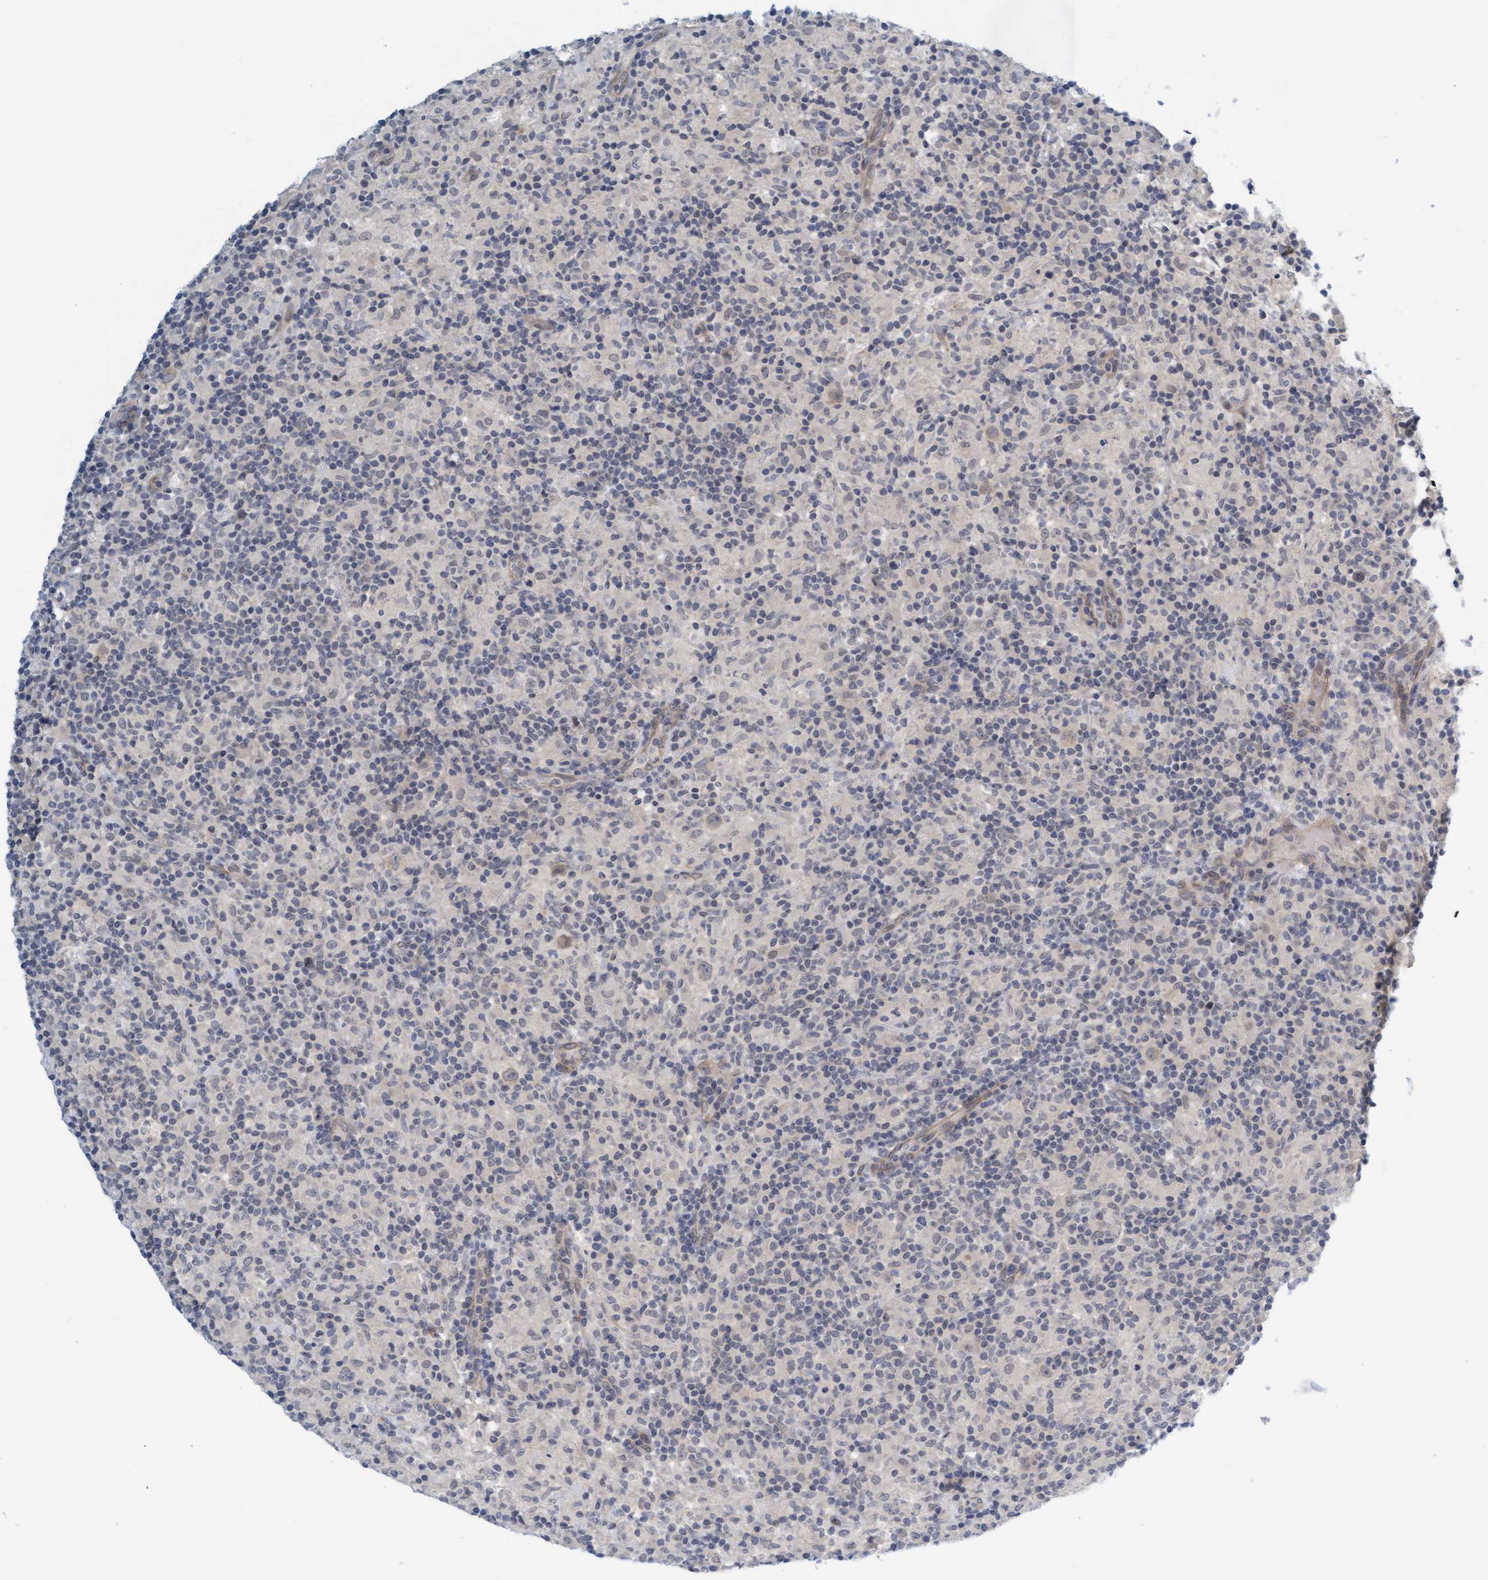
{"staining": {"intensity": "weak", "quantity": "<25%", "location": "cytoplasmic/membranous"}, "tissue": "lymphoma", "cell_type": "Tumor cells", "image_type": "cancer", "snomed": [{"axis": "morphology", "description": "Hodgkin's disease, NOS"}, {"axis": "topography", "description": "Lymph node"}], "caption": "The image reveals no staining of tumor cells in Hodgkin's disease. The staining is performed using DAB brown chromogen with nuclei counter-stained in using hematoxylin.", "gene": "TSTD2", "patient": {"sex": "male", "age": 70}}